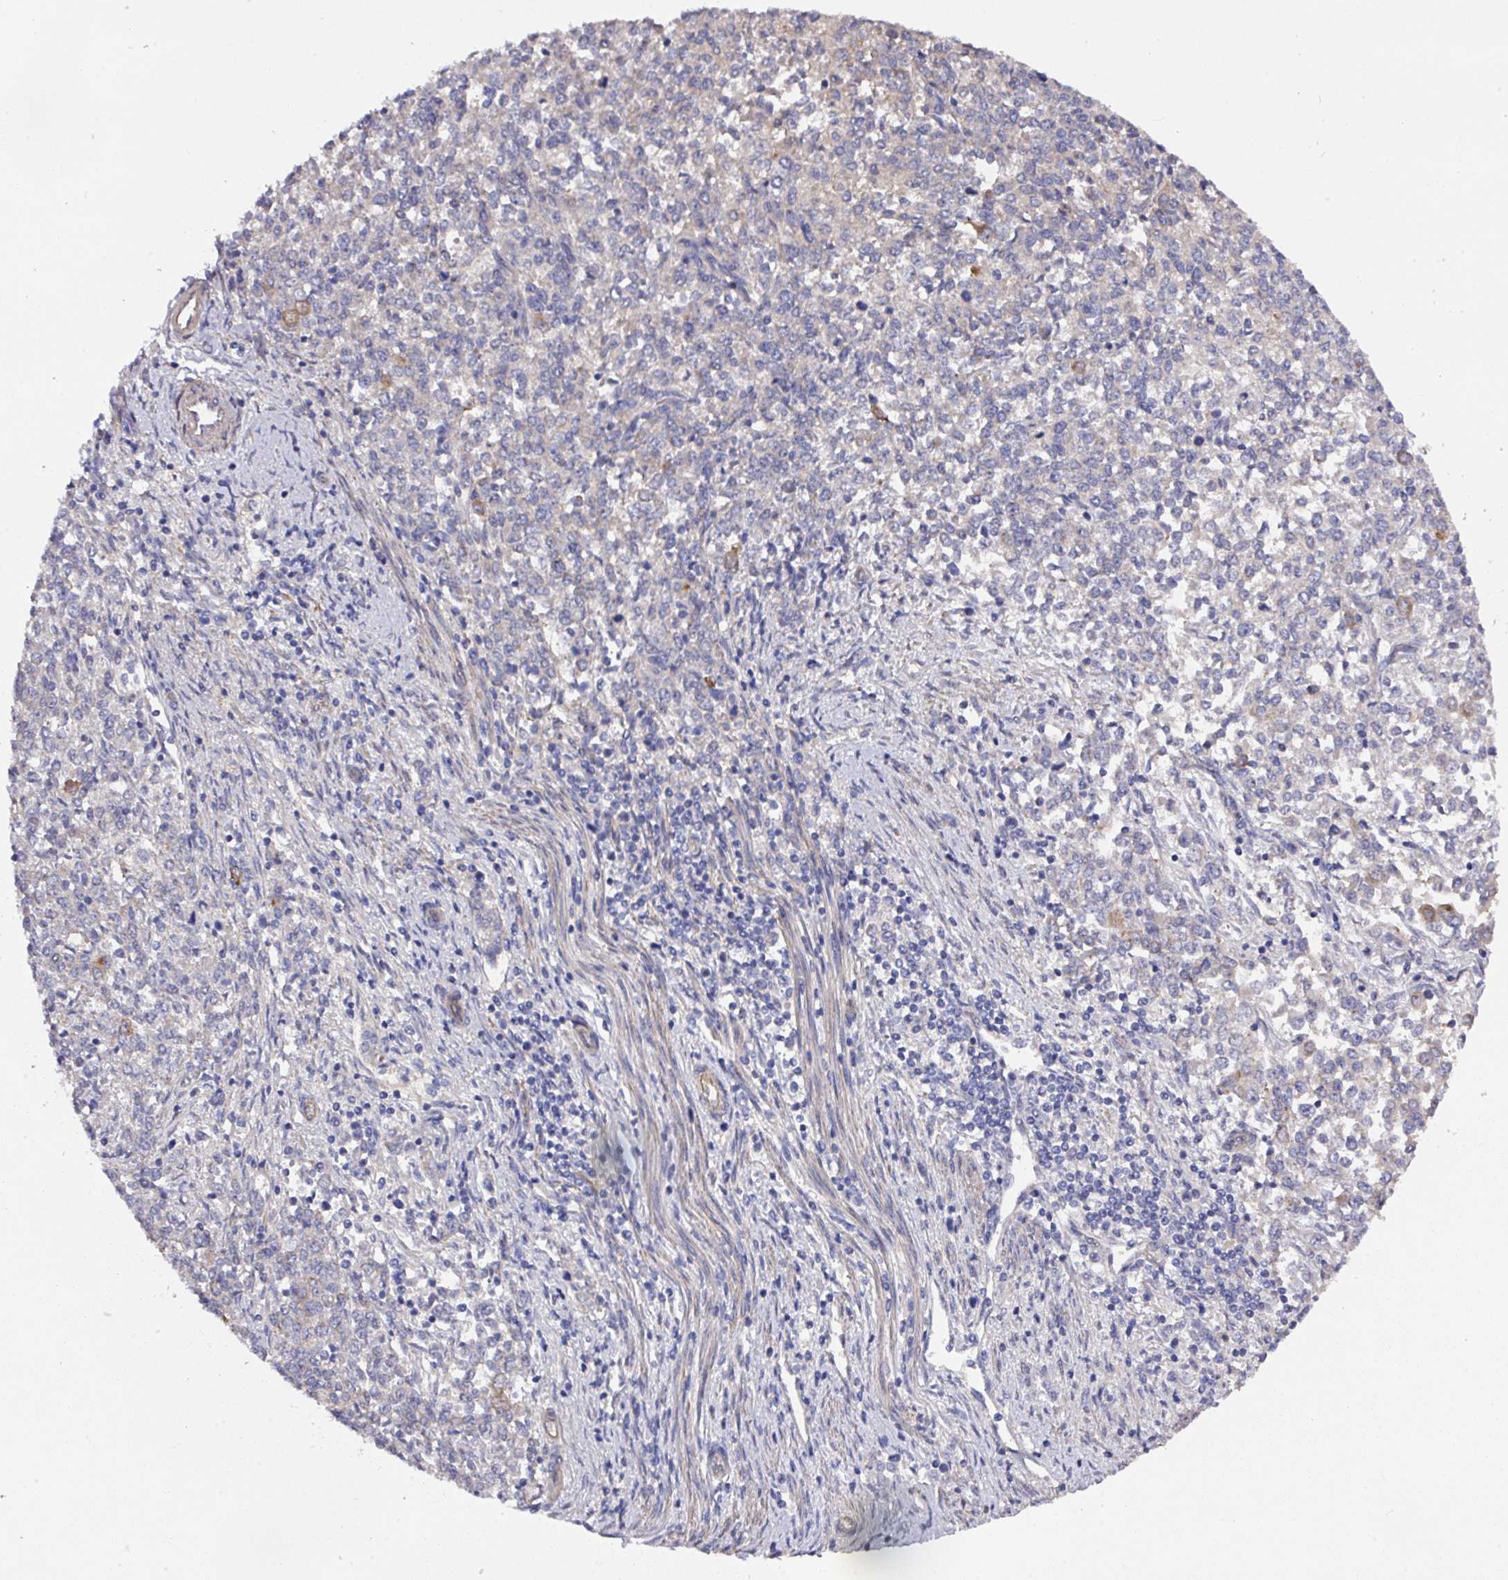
{"staining": {"intensity": "negative", "quantity": "none", "location": "none"}, "tissue": "endometrial cancer", "cell_type": "Tumor cells", "image_type": "cancer", "snomed": [{"axis": "morphology", "description": "Adenocarcinoma, NOS"}, {"axis": "topography", "description": "Endometrium"}], "caption": "IHC of human endometrial cancer shows no positivity in tumor cells. (DAB immunohistochemistry with hematoxylin counter stain).", "gene": "PRR5", "patient": {"sex": "female", "age": 50}}